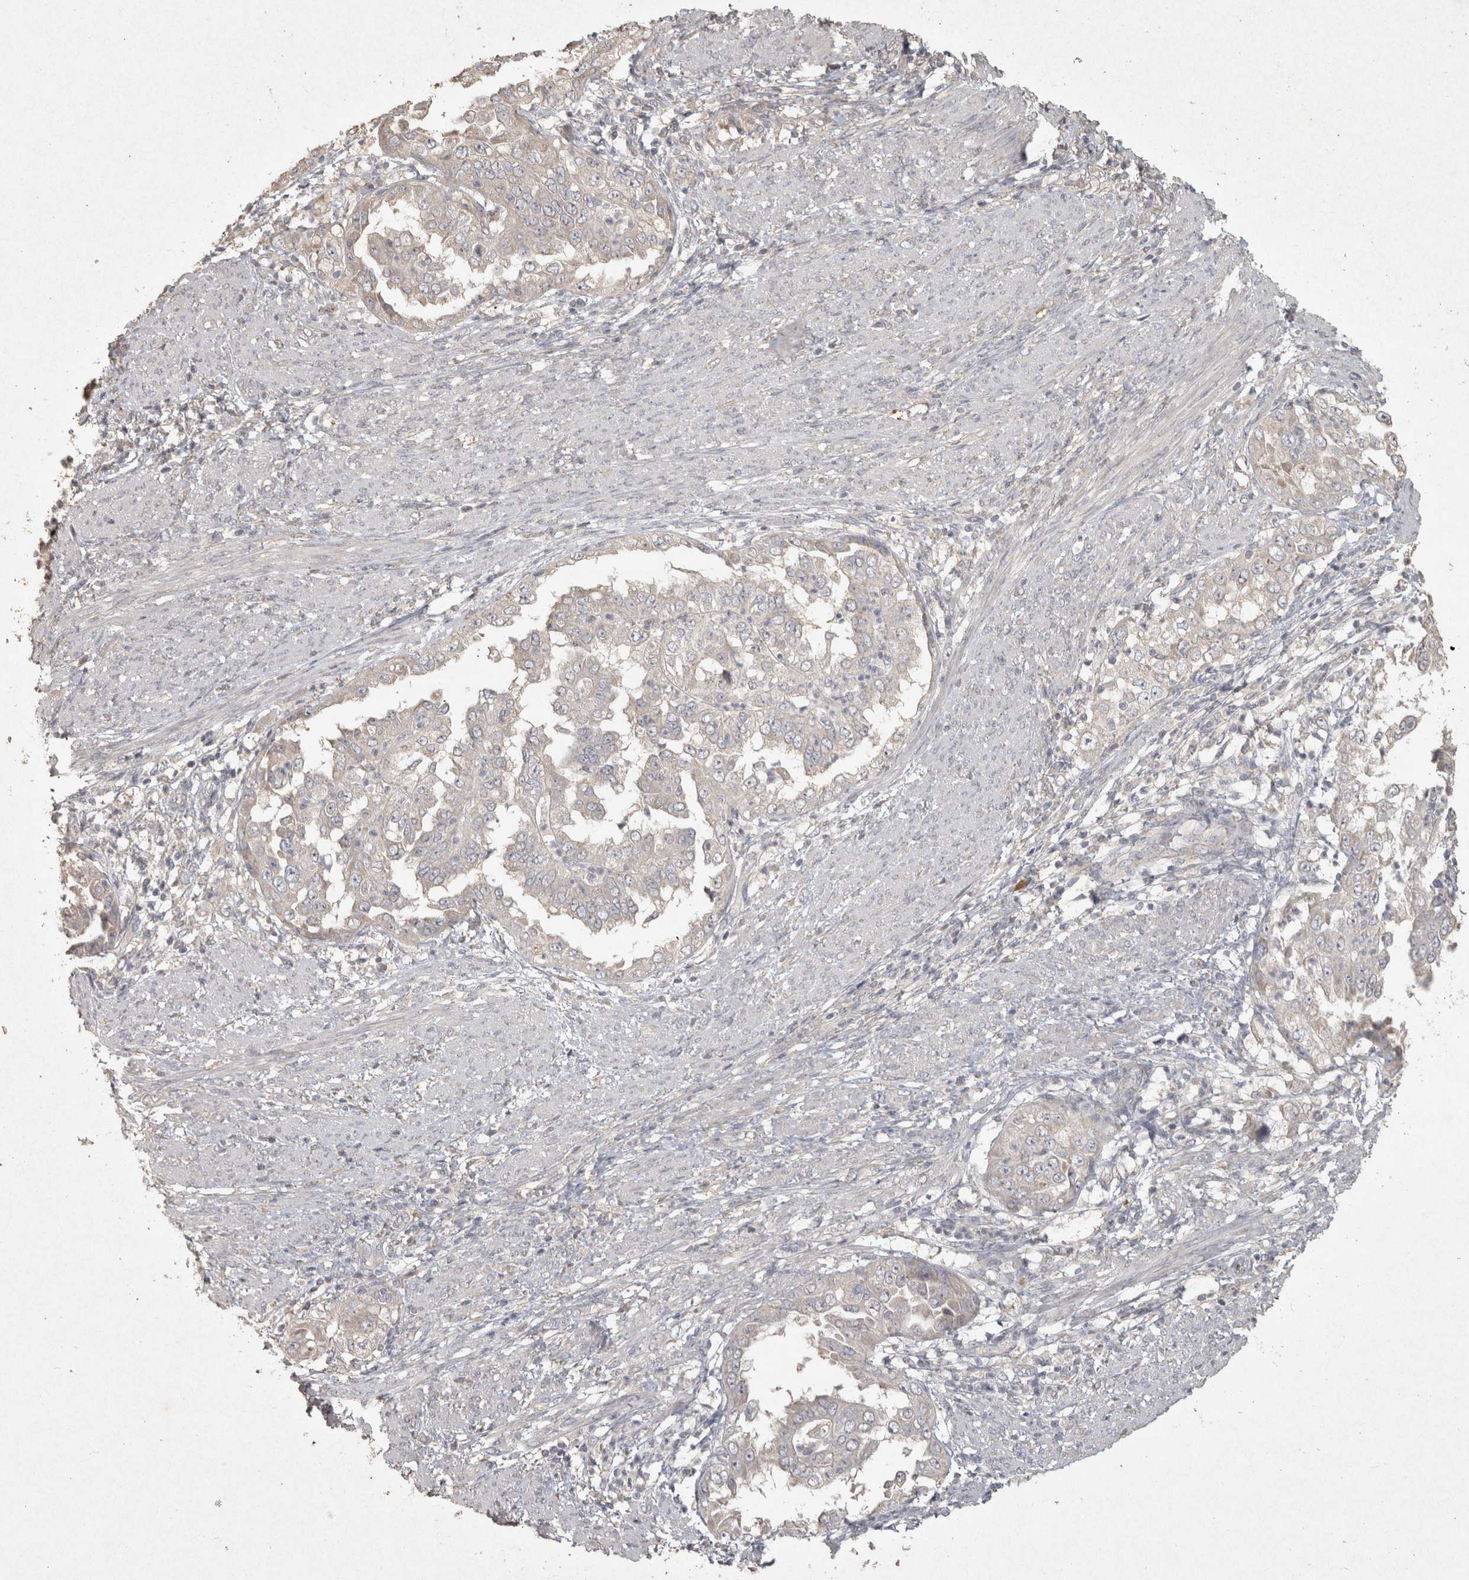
{"staining": {"intensity": "negative", "quantity": "none", "location": "none"}, "tissue": "endometrial cancer", "cell_type": "Tumor cells", "image_type": "cancer", "snomed": [{"axis": "morphology", "description": "Adenocarcinoma, NOS"}, {"axis": "topography", "description": "Endometrium"}], "caption": "Tumor cells show no significant positivity in endometrial adenocarcinoma.", "gene": "OSTN", "patient": {"sex": "female", "age": 85}}